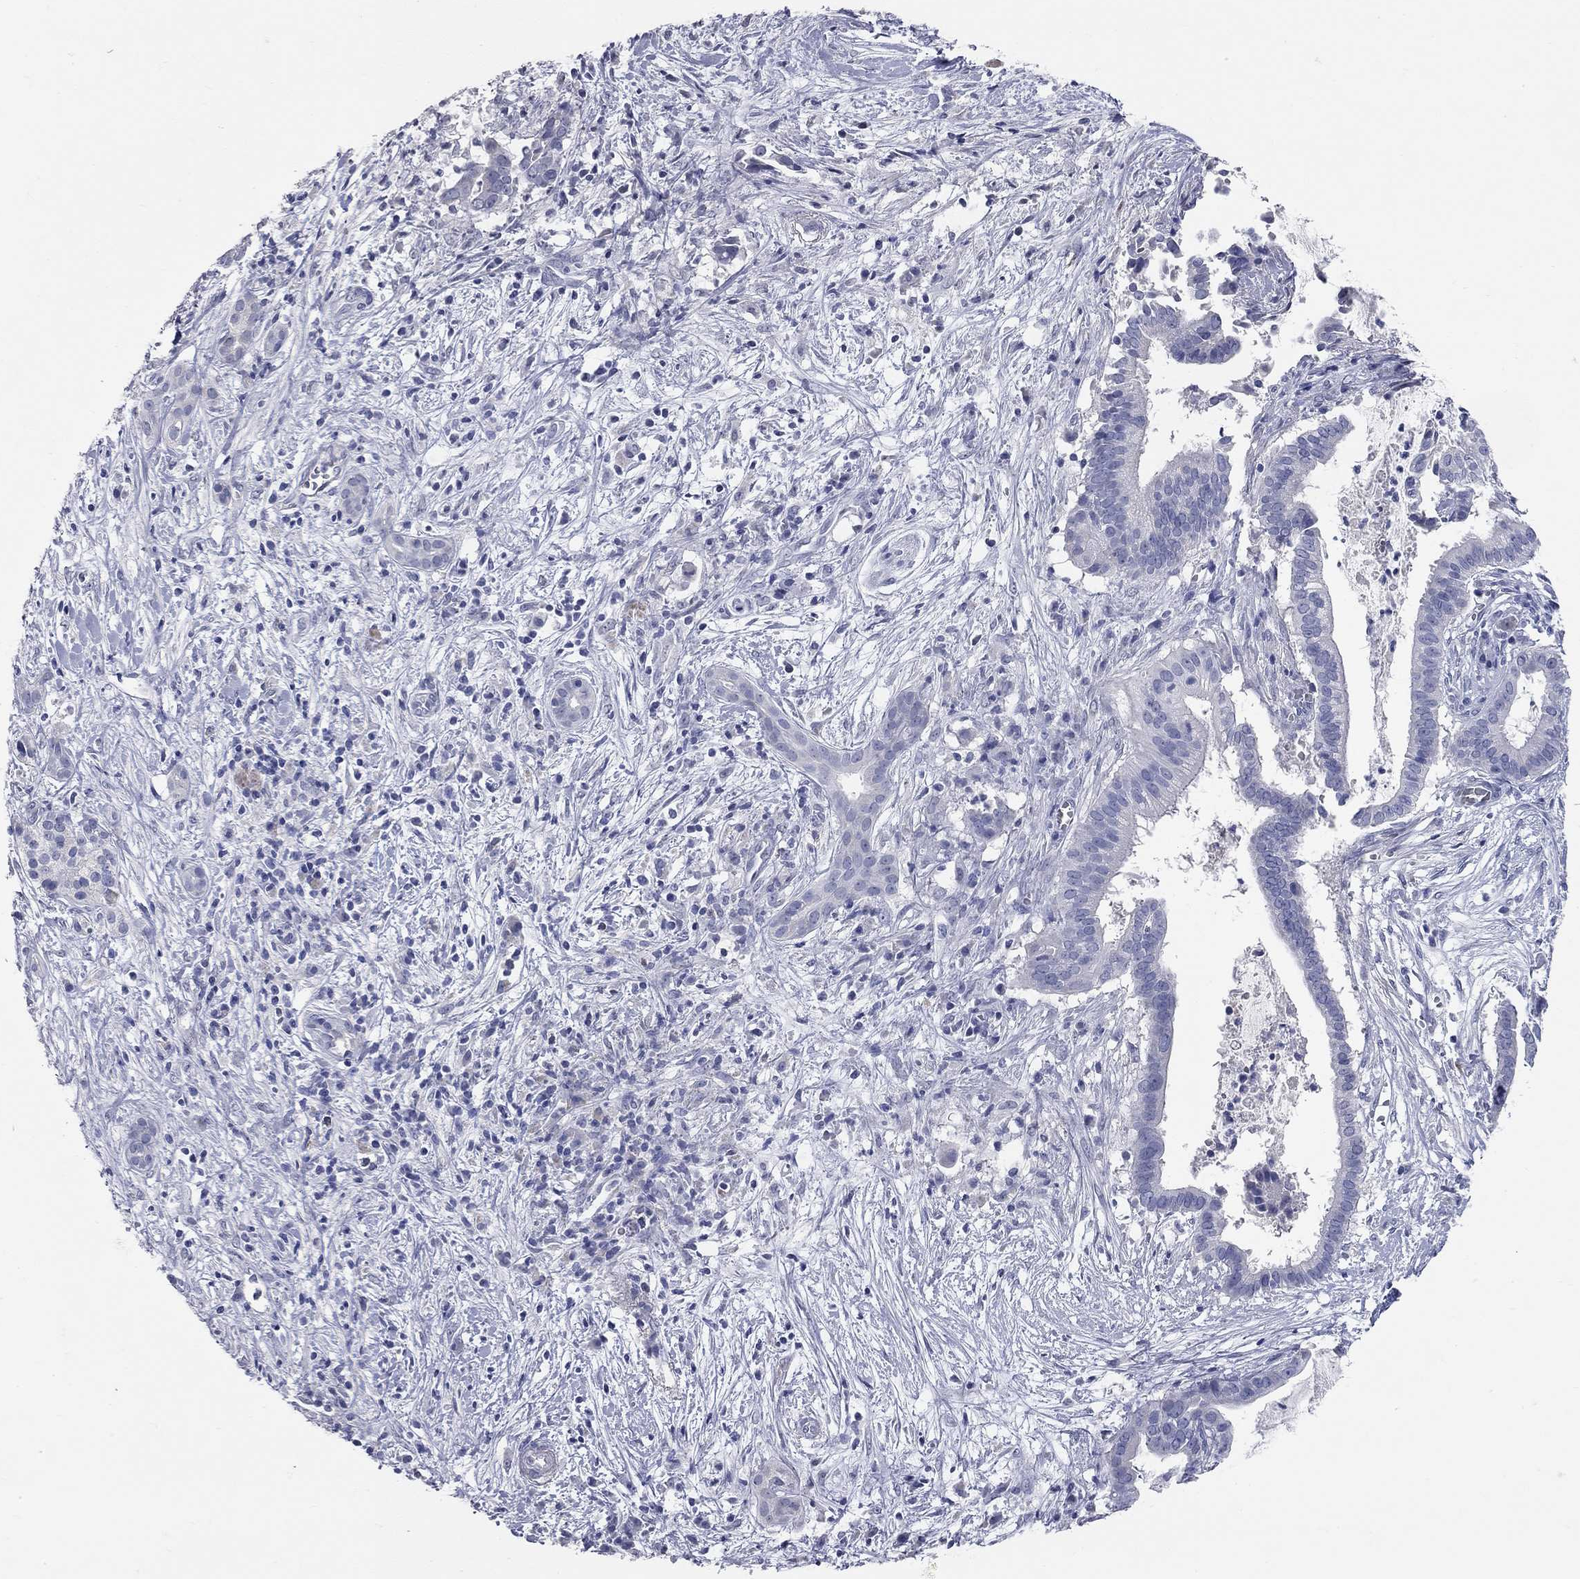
{"staining": {"intensity": "negative", "quantity": "none", "location": "none"}, "tissue": "pancreatic cancer", "cell_type": "Tumor cells", "image_type": "cancer", "snomed": [{"axis": "morphology", "description": "Adenocarcinoma, NOS"}, {"axis": "topography", "description": "Pancreas"}], "caption": "The photomicrograph shows no significant staining in tumor cells of pancreatic cancer (adenocarcinoma). Brightfield microscopy of immunohistochemistry stained with DAB (brown) and hematoxylin (blue), captured at high magnification.", "gene": "SYT12", "patient": {"sex": "male", "age": 61}}